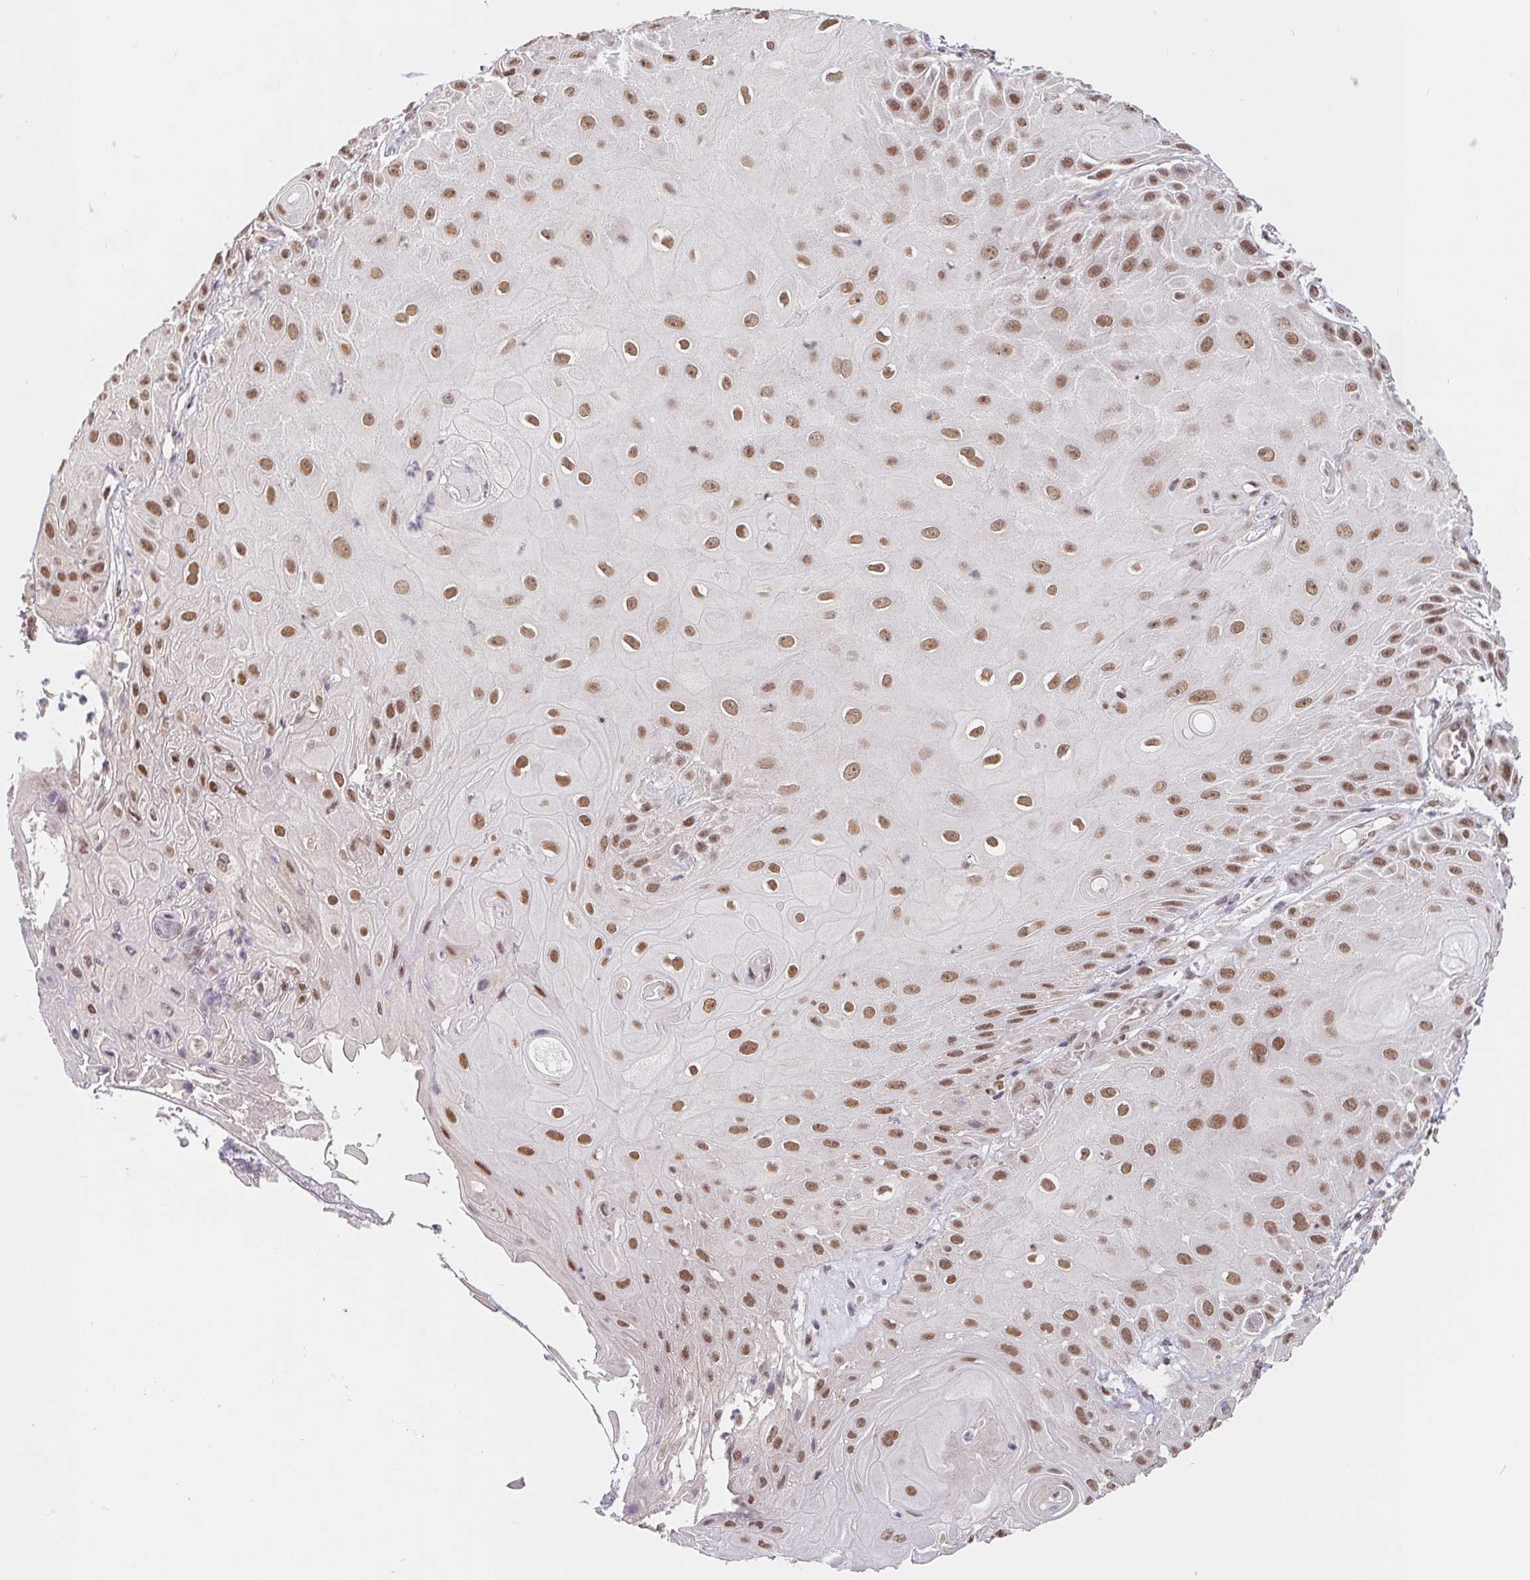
{"staining": {"intensity": "moderate", "quantity": ">75%", "location": "nuclear"}, "tissue": "skin cancer", "cell_type": "Tumor cells", "image_type": "cancer", "snomed": [{"axis": "morphology", "description": "Squamous cell carcinoma, NOS"}, {"axis": "topography", "description": "Skin"}], "caption": "Protein staining by IHC demonstrates moderate nuclear expression in about >75% of tumor cells in skin squamous cell carcinoma. (brown staining indicates protein expression, while blue staining denotes nuclei).", "gene": "POU2F1", "patient": {"sex": "male", "age": 62}}